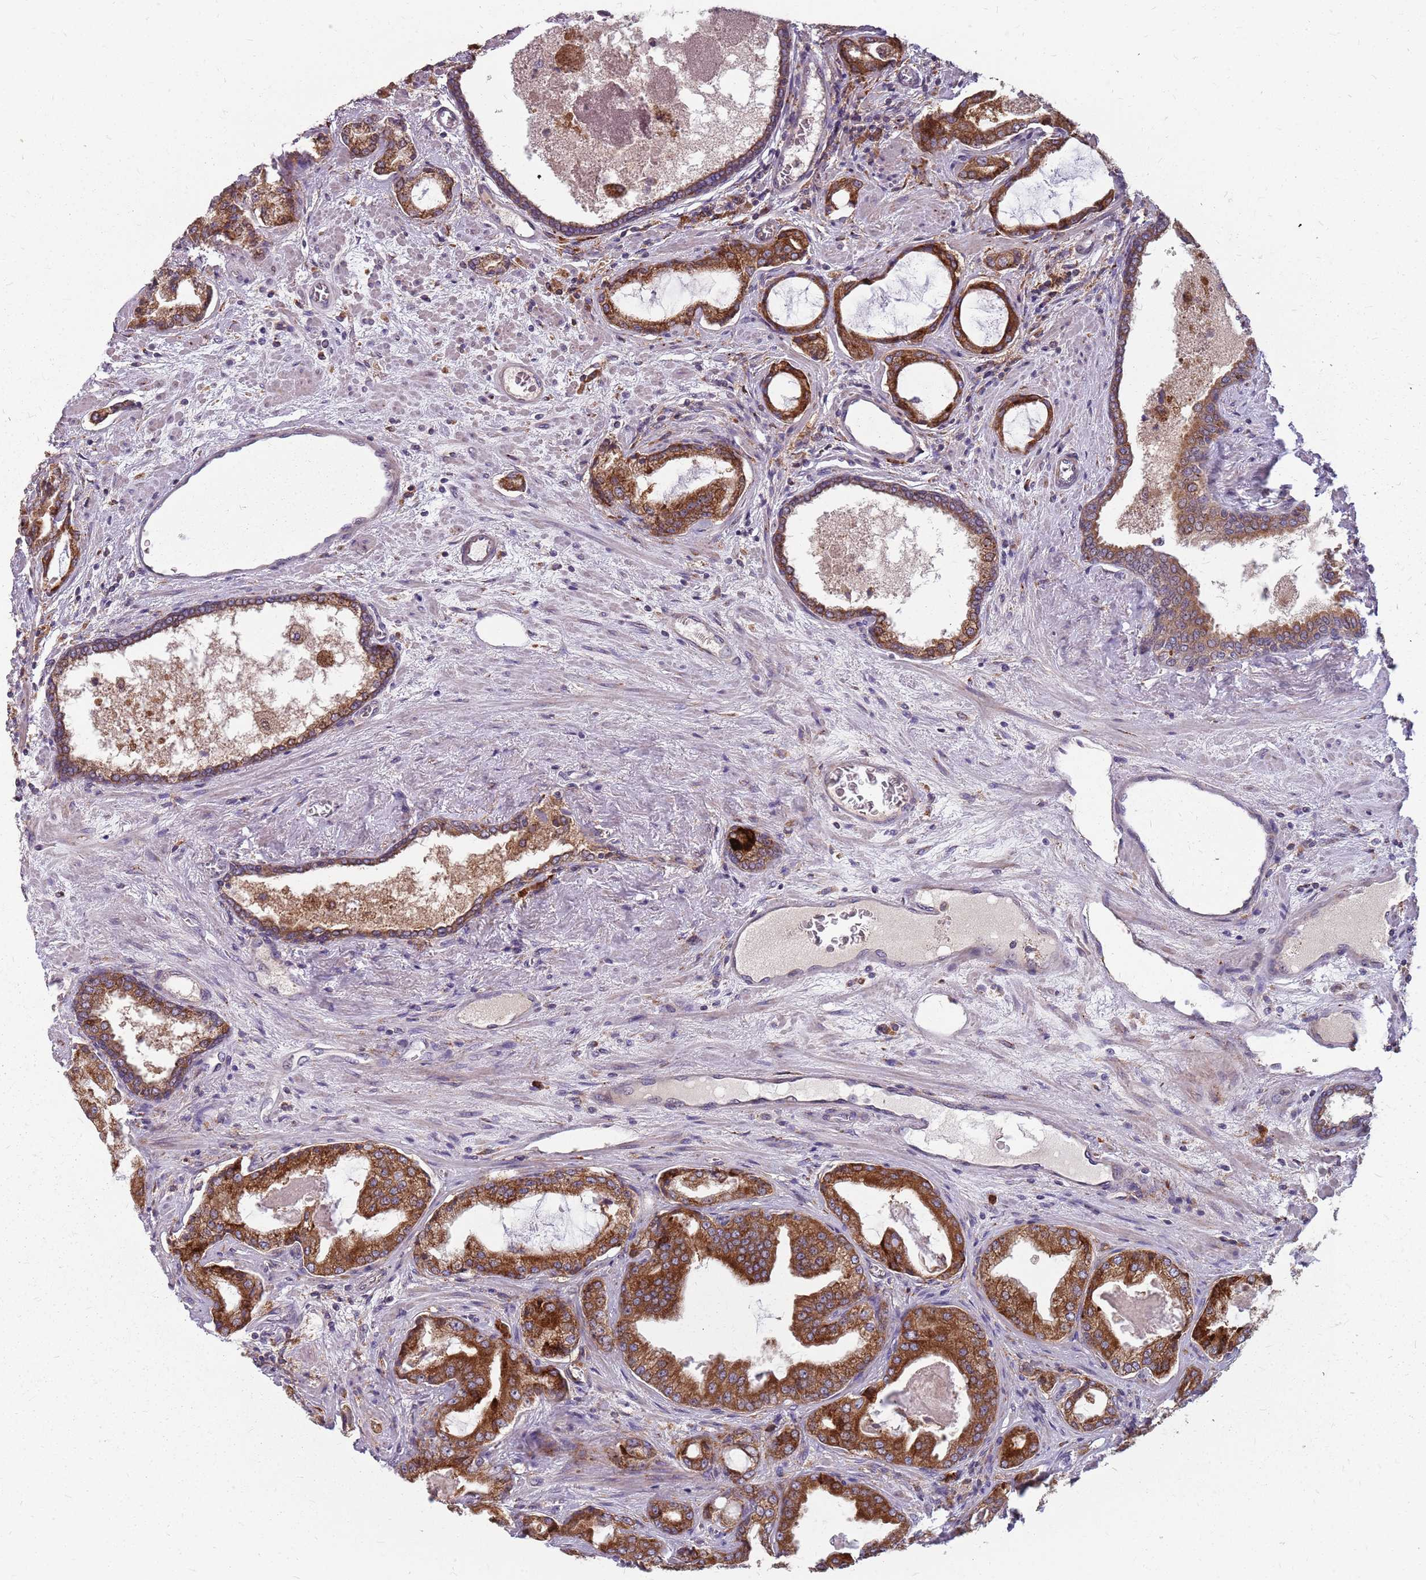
{"staining": {"intensity": "strong", "quantity": ">75%", "location": "cytoplasmic/membranous"}, "tissue": "prostate cancer", "cell_type": "Tumor cells", "image_type": "cancer", "snomed": [{"axis": "morphology", "description": "Adenocarcinoma, High grade"}, {"axis": "topography", "description": "Prostate"}], "caption": "Prostate cancer was stained to show a protein in brown. There is high levels of strong cytoplasmic/membranous expression in approximately >75% of tumor cells.", "gene": "NME4", "patient": {"sex": "male", "age": 68}}